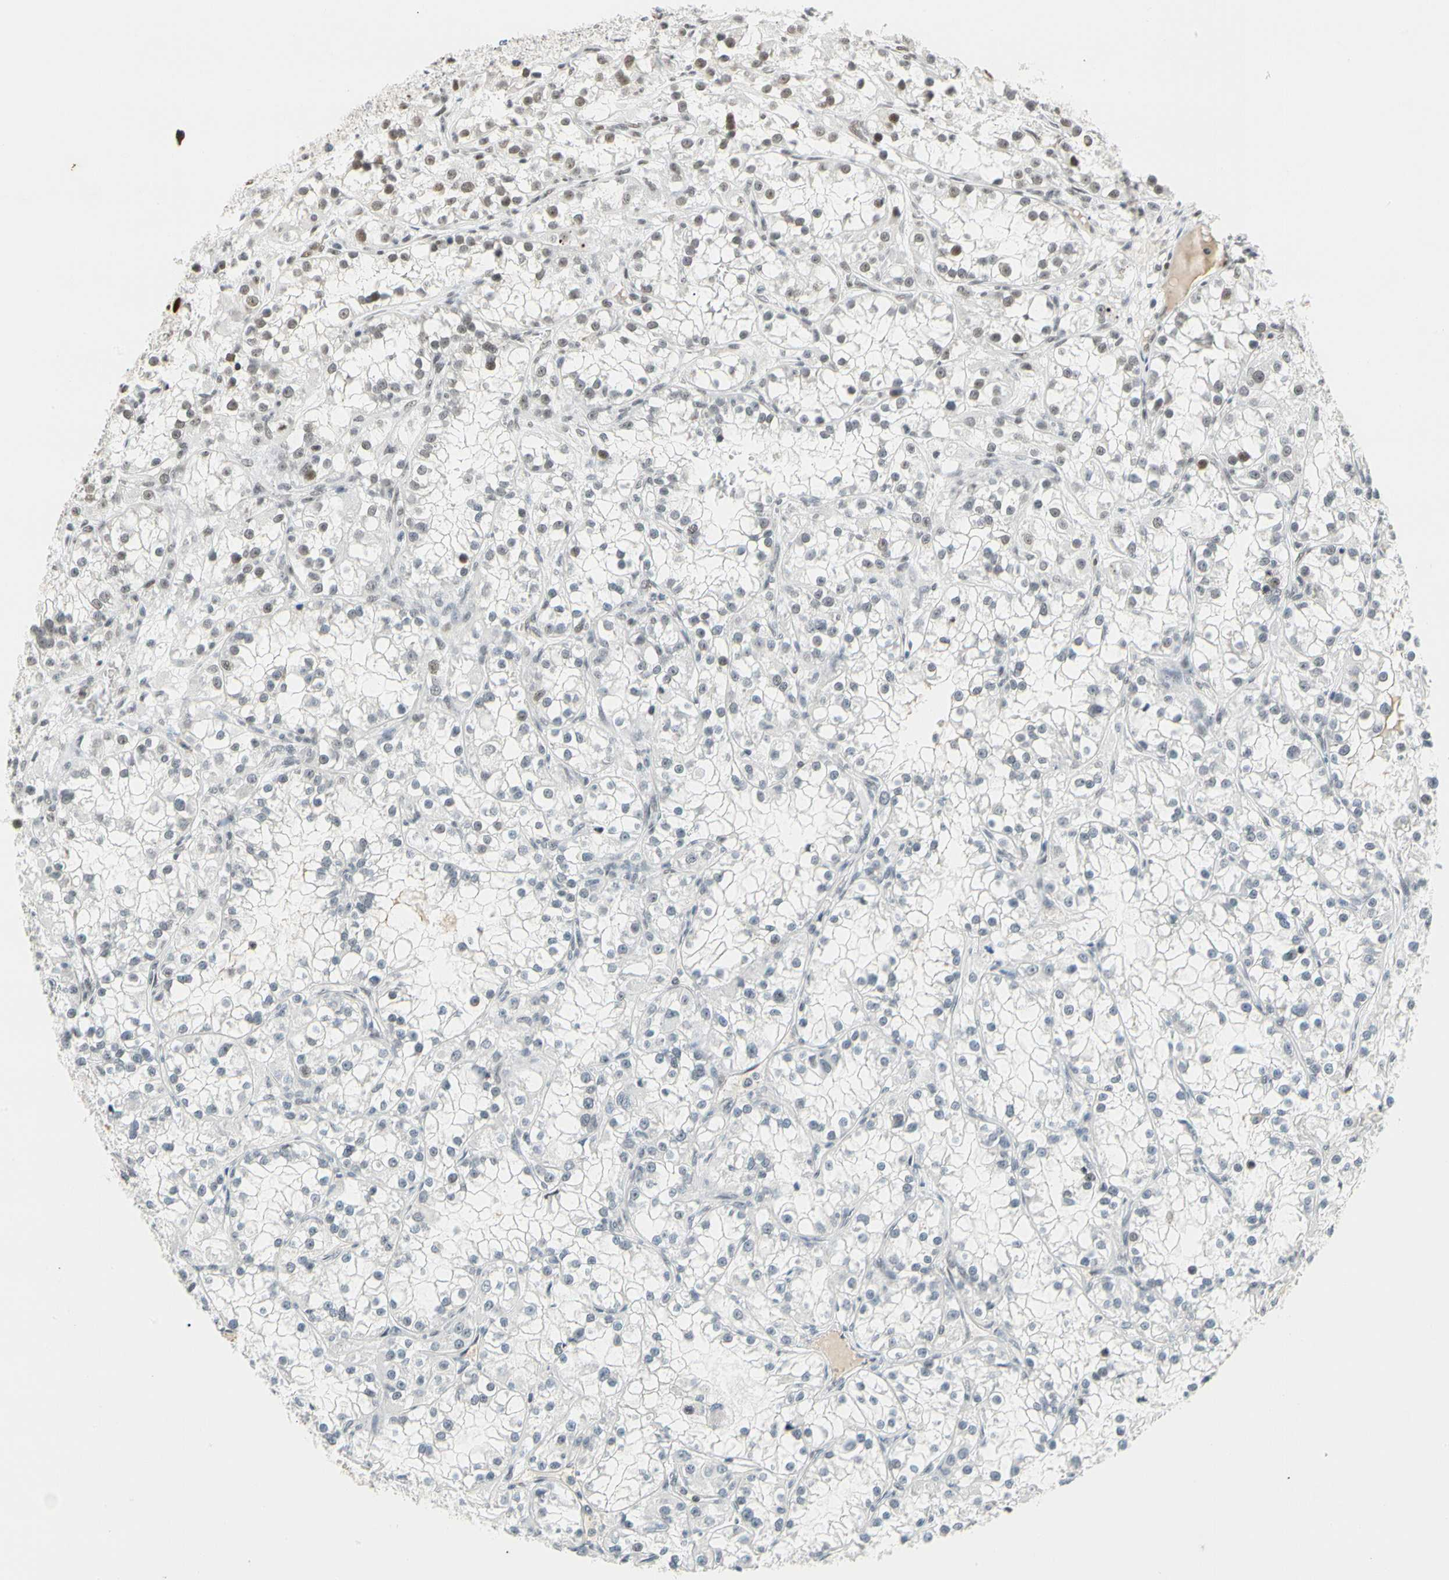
{"staining": {"intensity": "weak", "quantity": "<25%", "location": "nuclear"}, "tissue": "renal cancer", "cell_type": "Tumor cells", "image_type": "cancer", "snomed": [{"axis": "morphology", "description": "Adenocarcinoma, NOS"}, {"axis": "topography", "description": "Kidney"}], "caption": "There is no significant expression in tumor cells of renal cancer.", "gene": "ZSCAN16", "patient": {"sex": "female", "age": 52}}